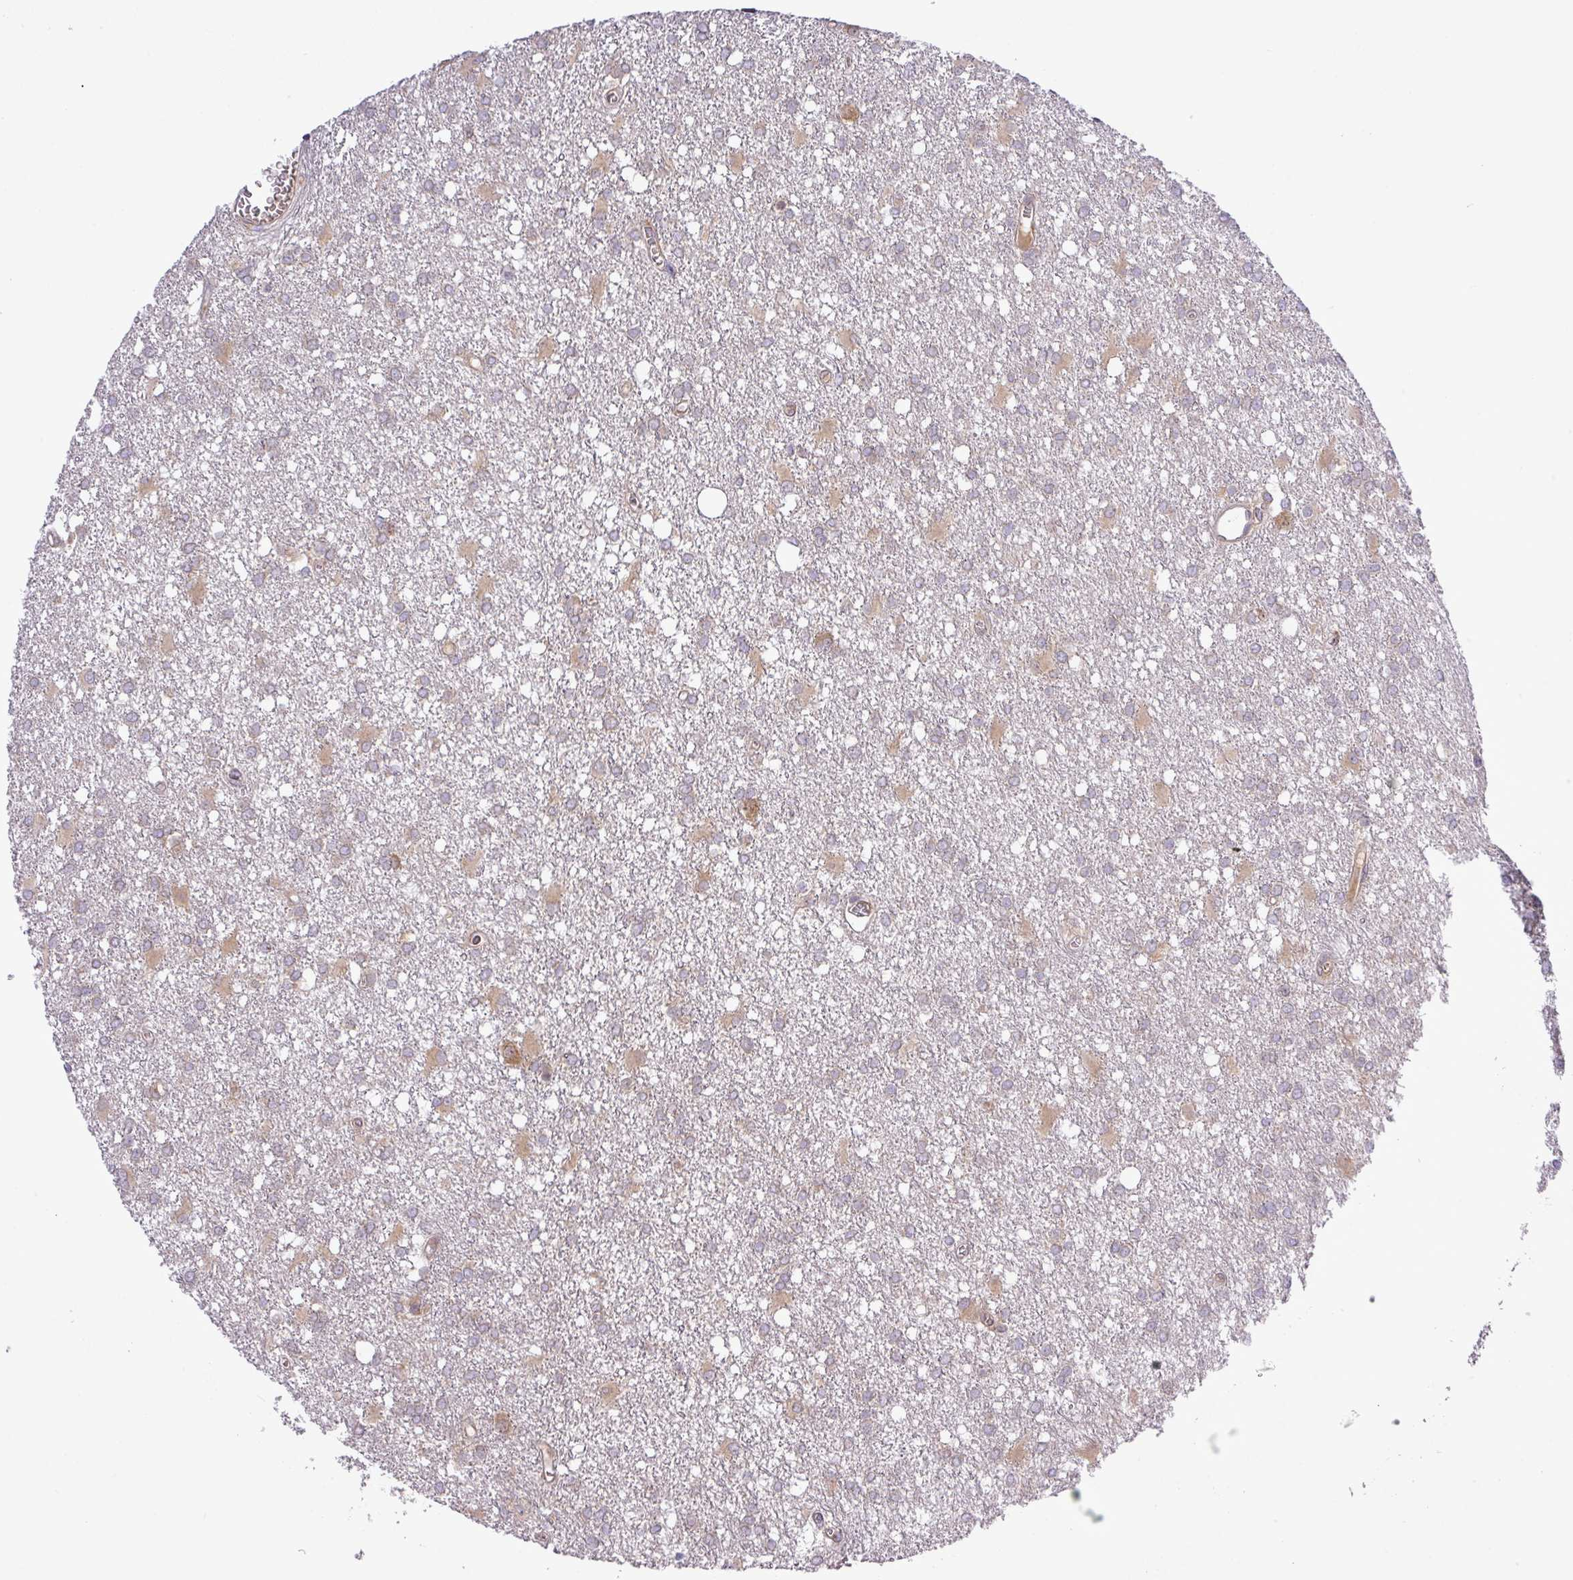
{"staining": {"intensity": "weak", "quantity": "25%-75%", "location": "cytoplasmic/membranous"}, "tissue": "glioma", "cell_type": "Tumor cells", "image_type": "cancer", "snomed": [{"axis": "morphology", "description": "Glioma, malignant, High grade"}, {"axis": "topography", "description": "Brain"}], "caption": "Tumor cells show low levels of weak cytoplasmic/membranous expression in approximately 25%-75% of cells in human high-grade glioma (malignant). The protein is shown in brown color, while the nuclei are stained blue.", "gene": "FAM222B", "patient": {"sex": "male", "age": 48}}